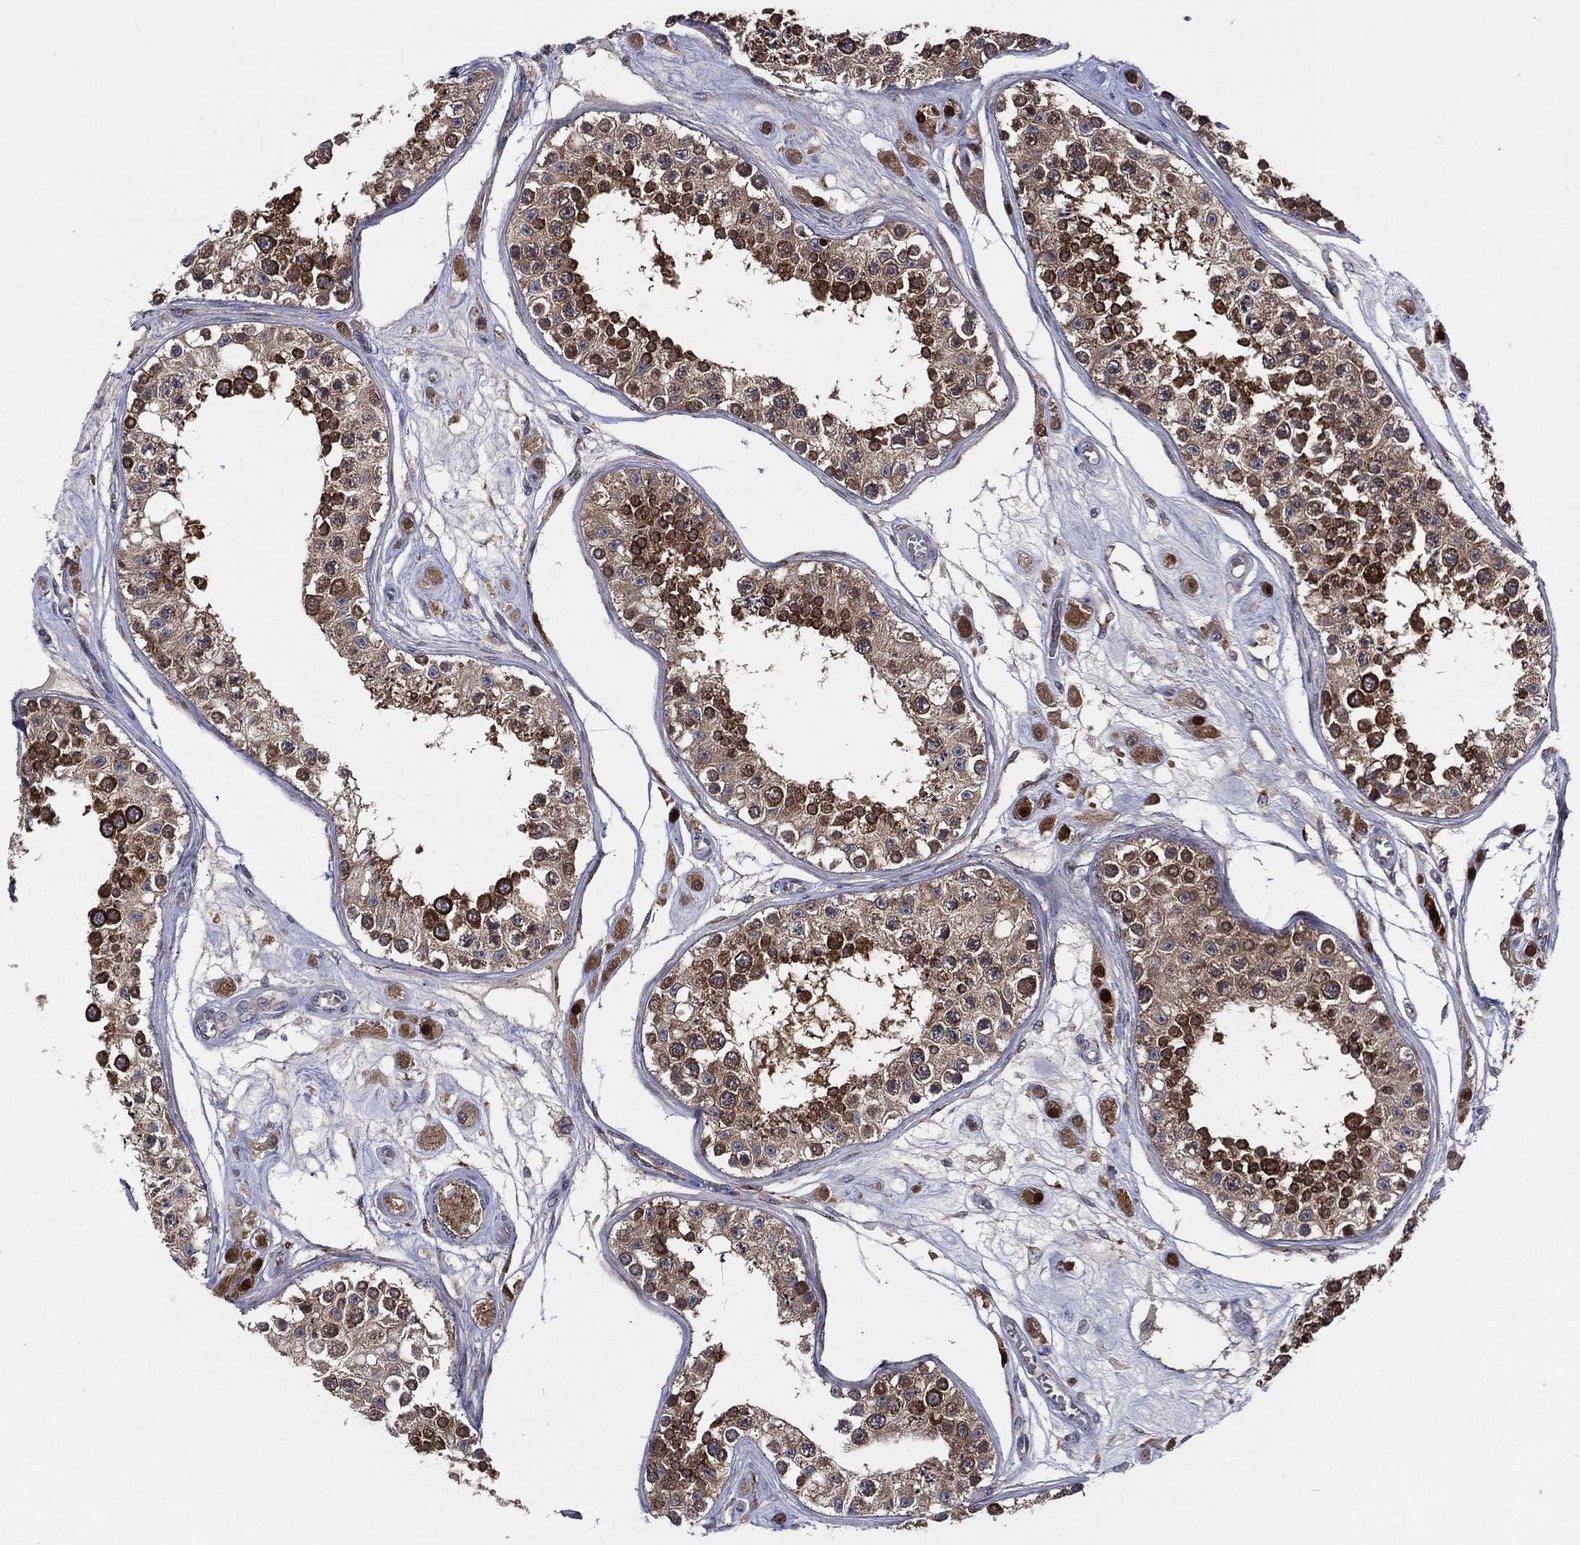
{"staining": {"intensity": "strong", "quantity": "25%-75%", "location": "cytoplasmic/membranous,nuclear"}, "tissue": "testis", "cell_type": "Cells in seminiferous ducts", "image_type": "normal", "snomed": [{"axis": "morphology", "description": "Normal tissue, NOS"}, {"axis": "topography", "description": "Testis"}], "caption": "Immunohistochemistry (IHC) of benign testis demonstrates high levels of strong cytoplasmic/membranous,nuclear positivity in approximately 25%-75% of cells in seminiferous ducts.", "gene": "ARHGAP11A", "patient": {"sex": "male", "age": 25}}